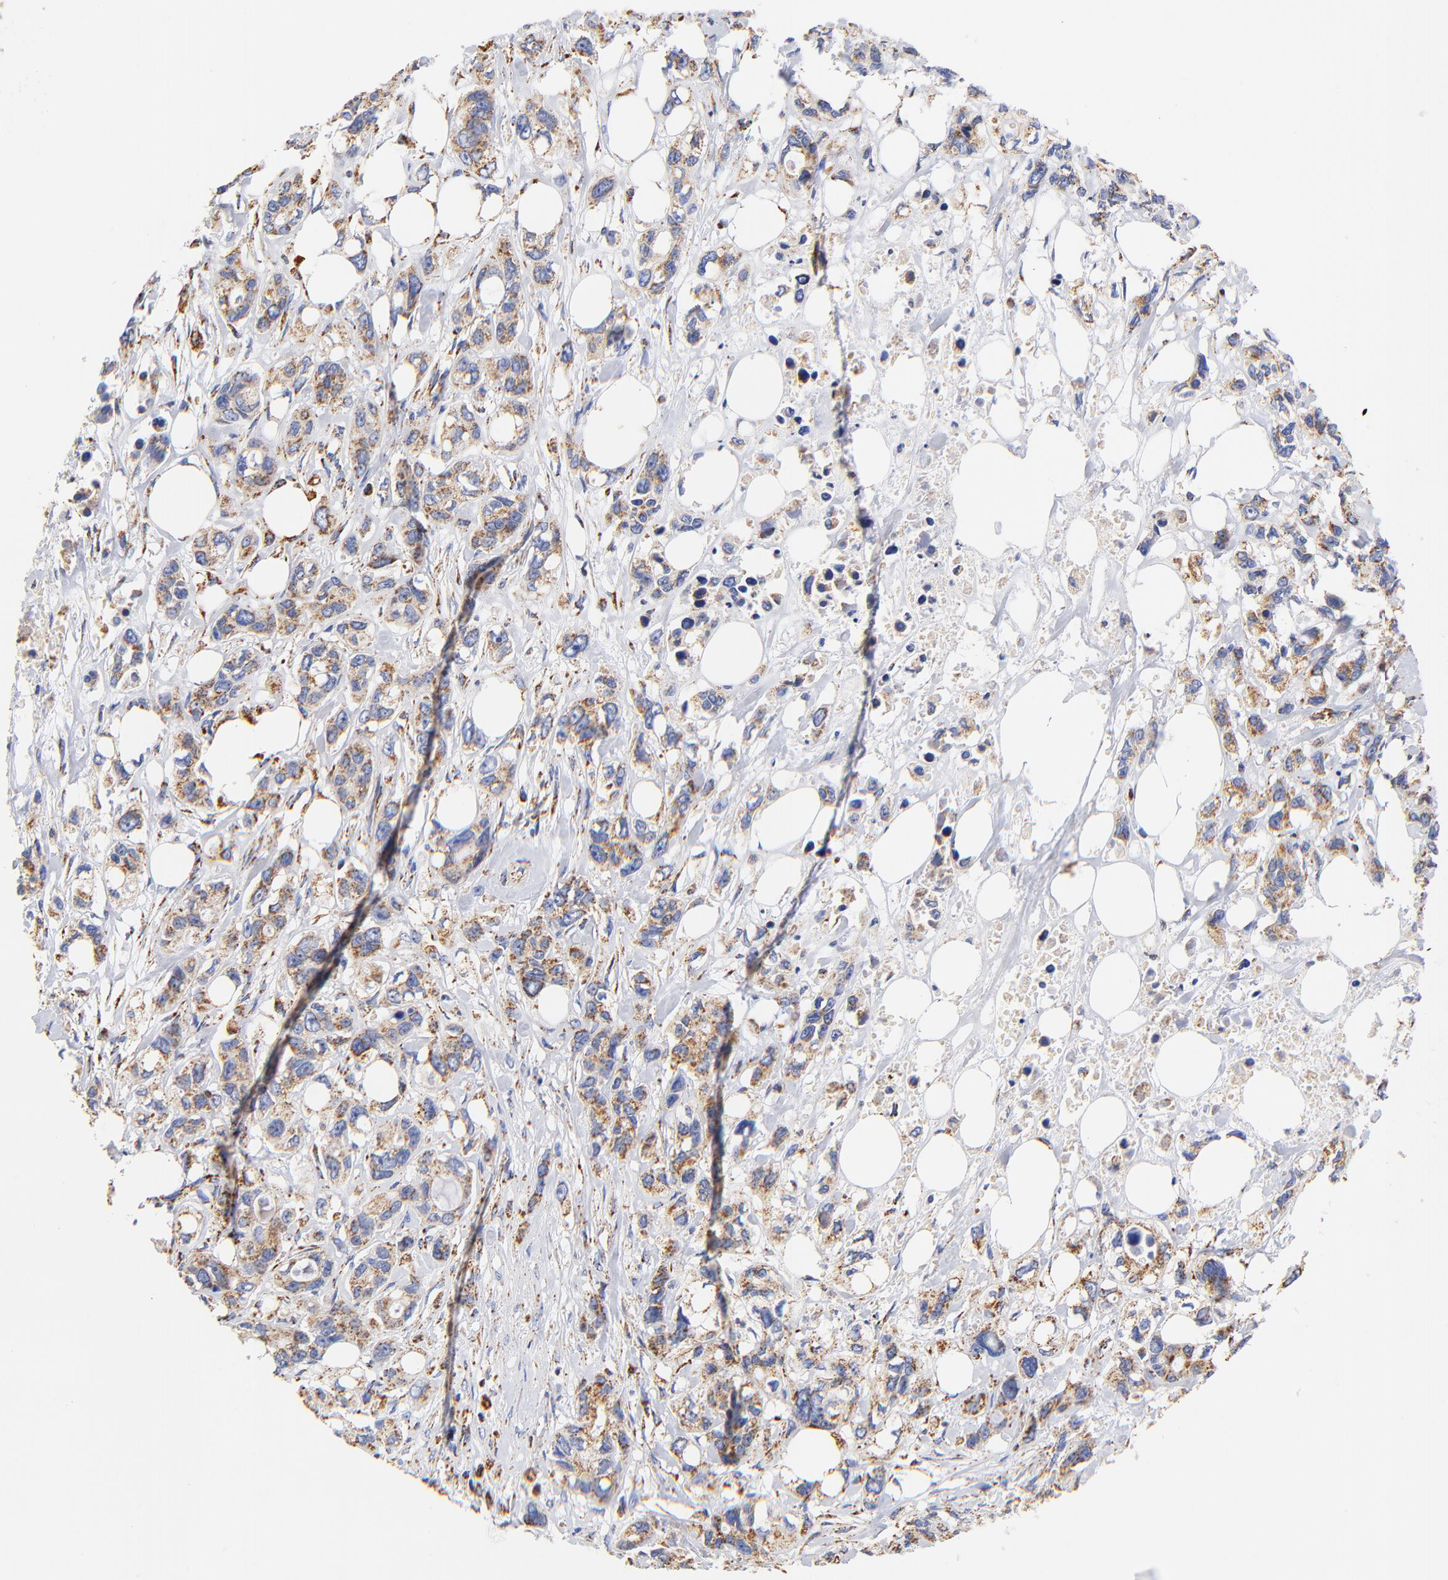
{"staining": {"intensity": "moderate", "quantity": "25%-75%", "location": "cytoplasmic/membranous"}, "tissue": "stomach cancer", "cell_type": "Tumor cells", "image_type": "cancer", "snomed": [{"axis": "morphology", "description": "Adenocarcinoma, NOS"}, {"axis": "topography", "description": "Stomach, upper"}], "caption": "Protein staining by IHC demonstrates moderate cytoplasmic/membranous expression in approximately 25%-75% of tumor cells in stomach adenocarcinoma.", "gene": "ATP5F1D", "patient": {"sex": "male", "age": 47}}